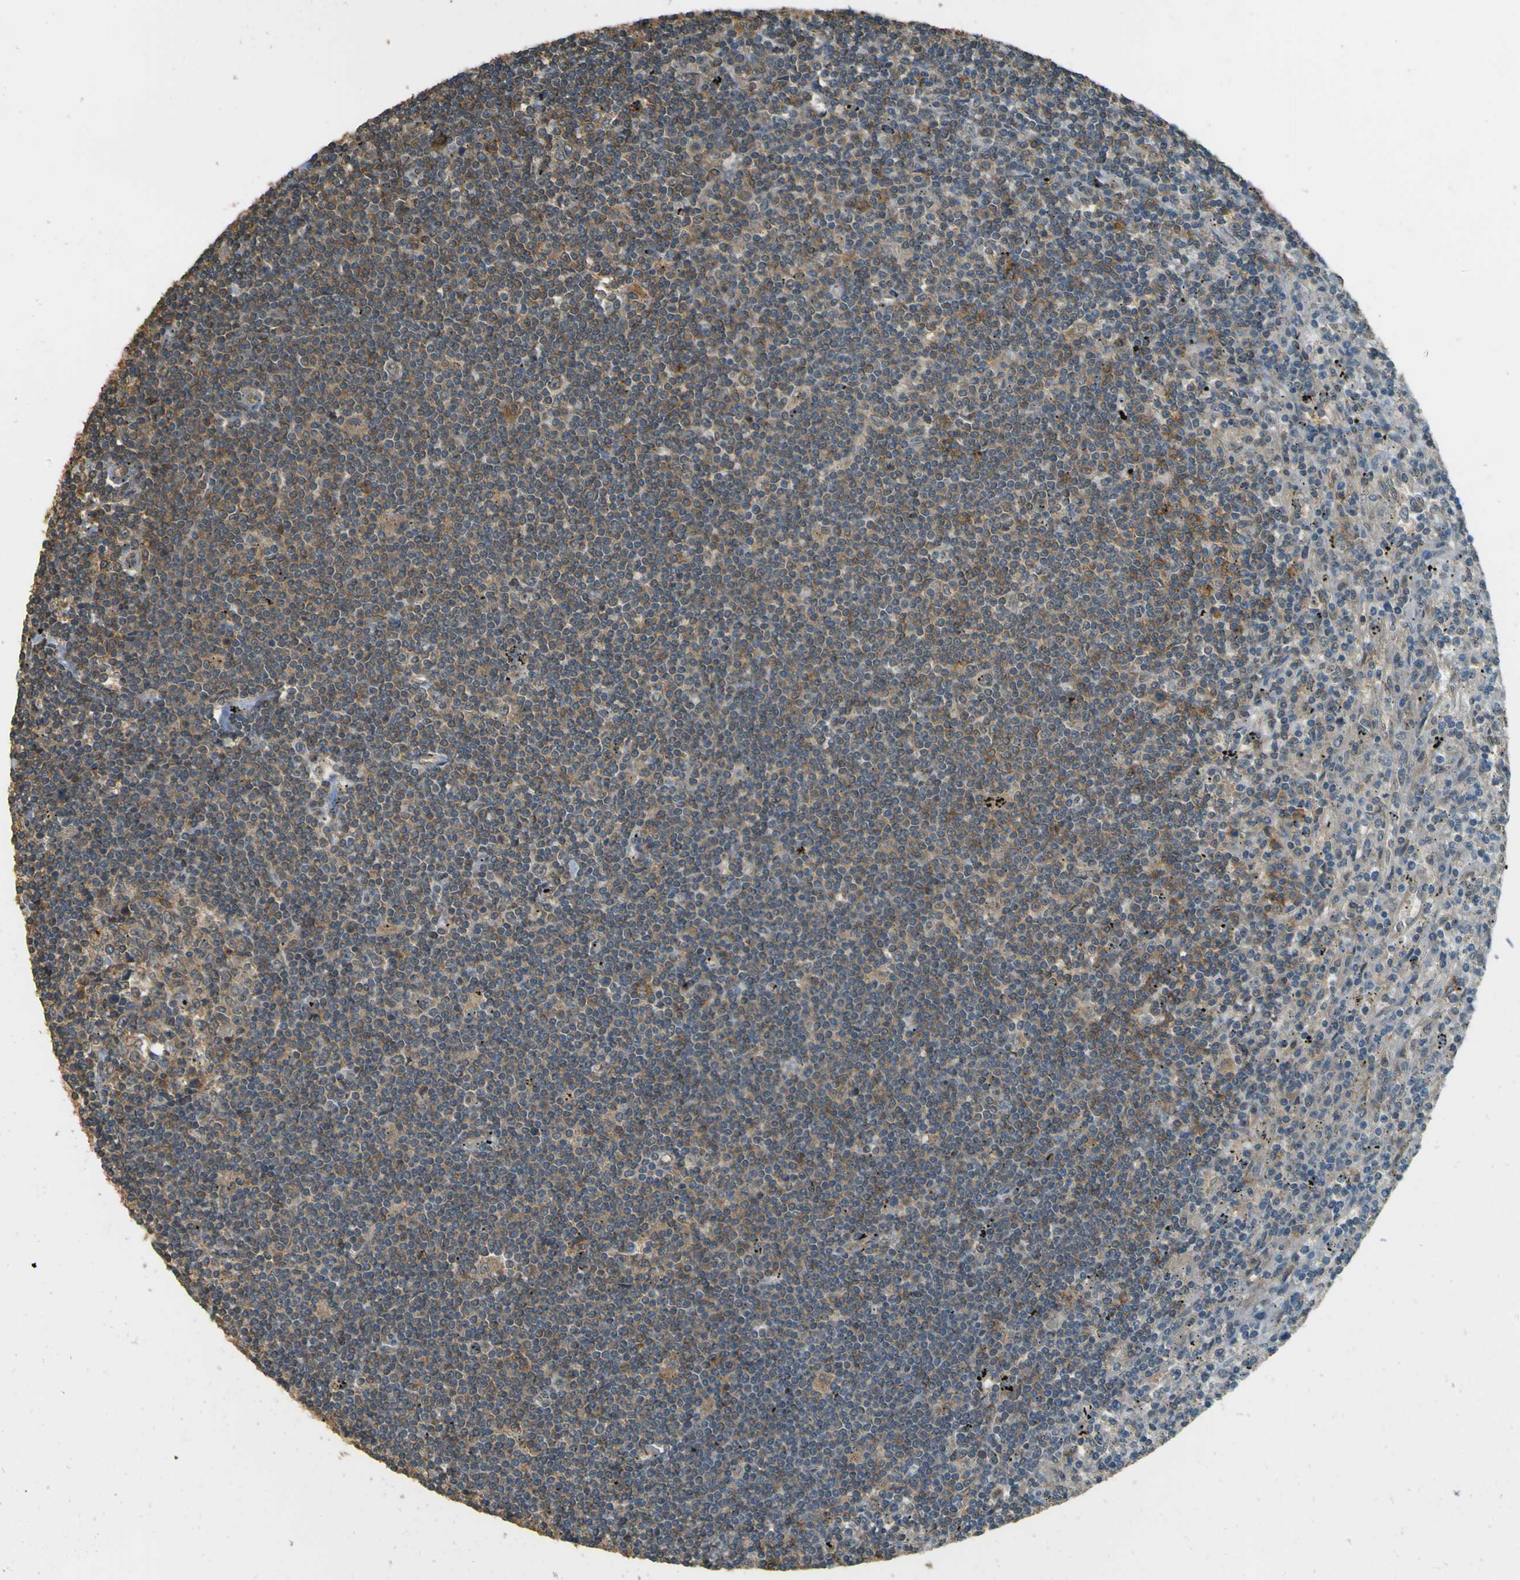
{"staining": {"intensity": "moderate", "quantity": "25%-75%", "location": "cytoplasmic/membranous"}, "tissue": "lymphoma", "cell_type": "Tumor cells", "image_type": "cancer", "snomed": [{"axis": "morphology", "description": "Malignant lymphoma, non-Hodgkin's type, Low grade"}, {"axis": "topography", "description": "Spleen"}], "caption": "Immunohistochemical staining of lymphoma exhibits moderate cytoplasmic/membranous protein expression in approximately 25%-75% of tumor cells.", "gene": "GOLGA1", "patient": {"sex": "male", "age": 76}}